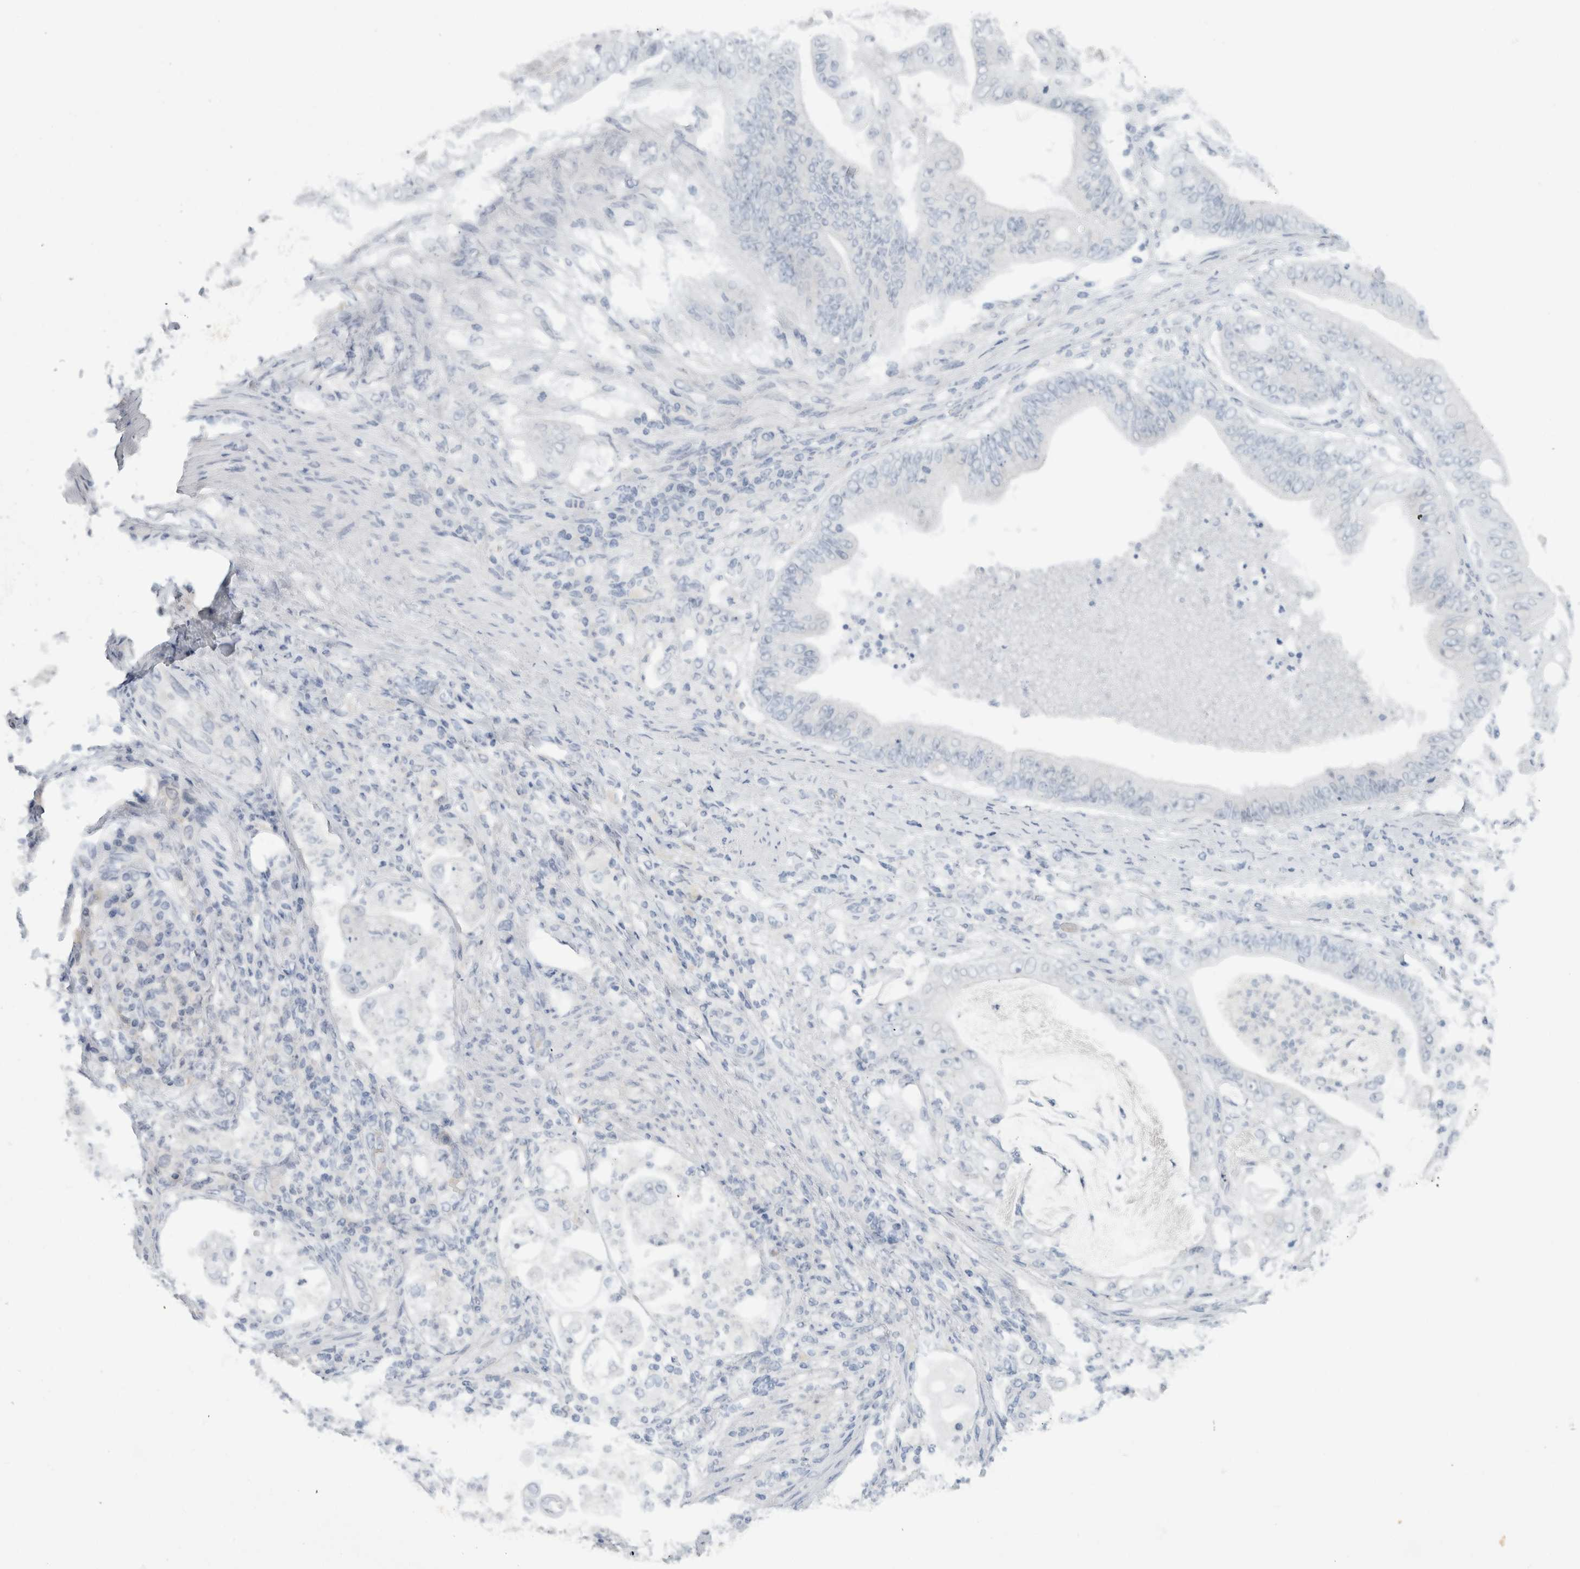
{"staining": {"intensity": "negative", "quantity": "none", "location": "none"}, "tissue": "stomach cancer", "cell_type": "Tumor cells", "image_type": "cancer", "snomed": [{"axis": "morphology", "description": "Adenocarcinoma, NOS"}, {"axis": "topography", "description": "Stomach"}], "caption": "A photomicrograph of stomach adenocarcinoma stained for a protein demonstrates no brown staining in tumor cells.", "gene": "FMR1NB", "patient": {"sex": "female", "age": 73}}